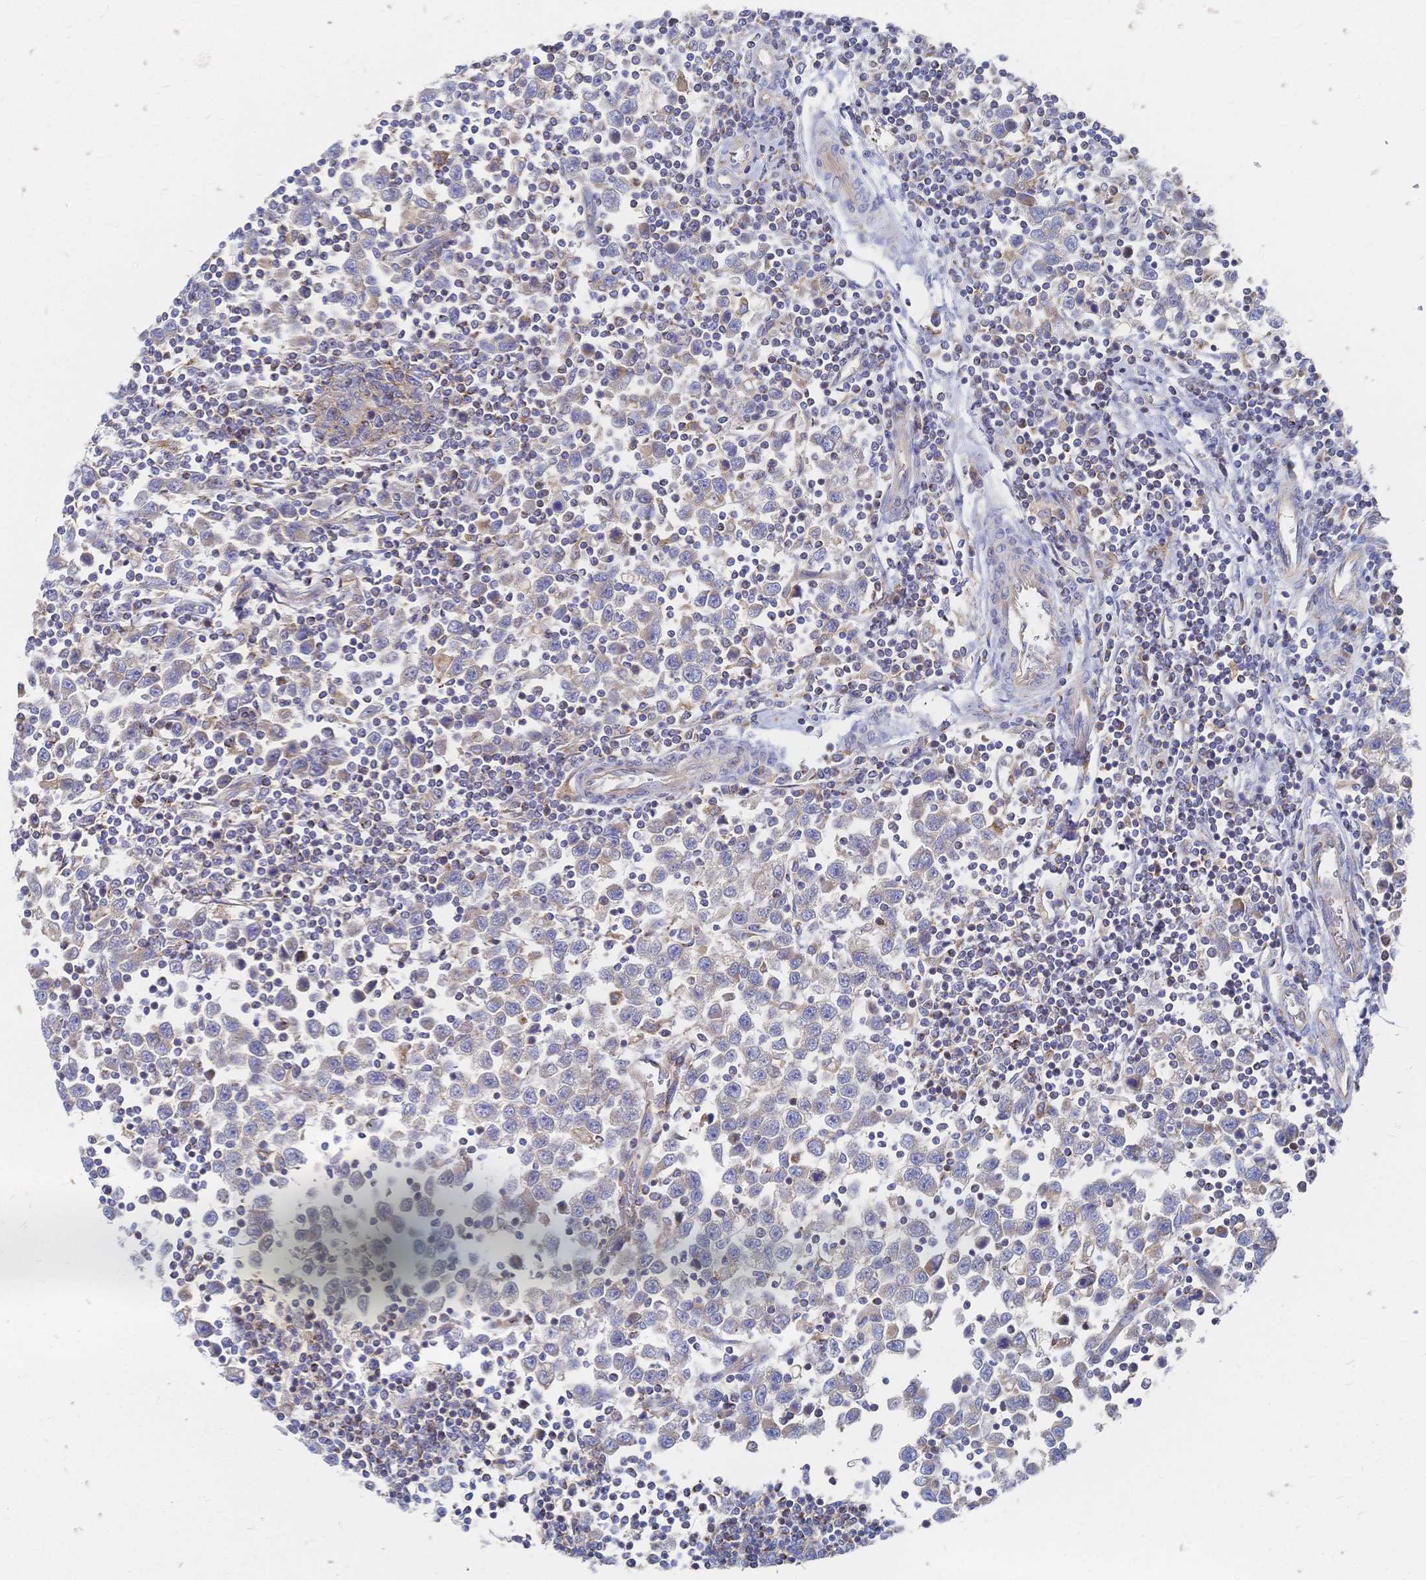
{"staining": {"intensity": "negative", "quantity": "none", "location": "none"}, "tissue": "testis cancer", "cell_type": "Tumor cells", "image_type": "cancer", "snomed": [{"axis": "morphology", "description": "Seminoma, NOS"}, {"axis": "topography", "description": "Testis"}], "caption": "This is a photomicrograph of IHC staining of seminoma (testis), which shows no staining in tumor cells.", "gene": "SORBS1", "patient": {"sex": "male", "age": 34}}